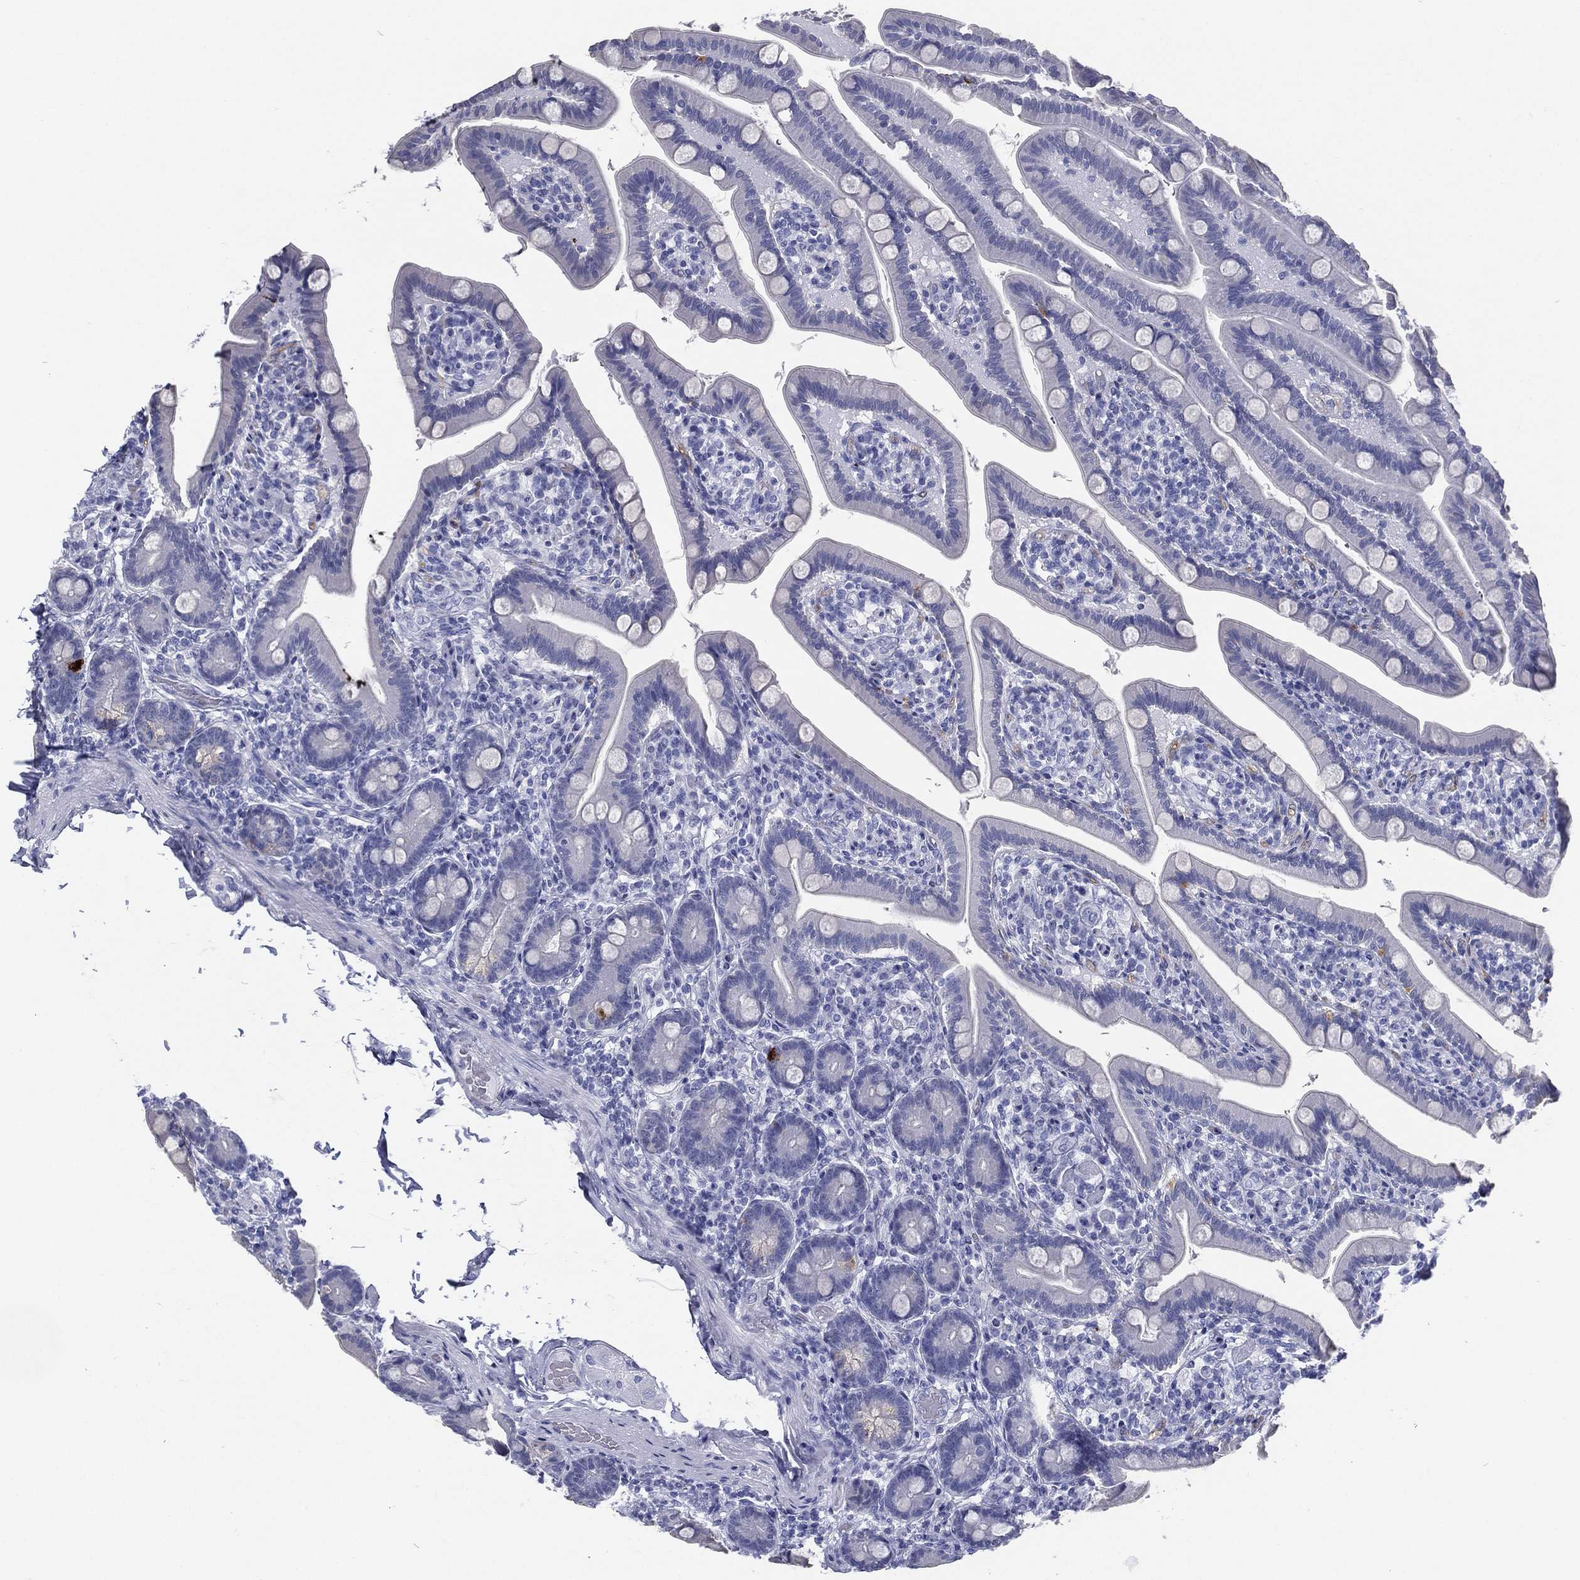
{"staining": {"intensity": "negative", "quantity": "none", "location": "none"}, "tissue": "small intestine", "cell_type": "Glandular cells", "image_type": "normal", "snomed": [{"axis": "morphology", "description": "Normal tissue, NOS"}, {"axis": "topography", "description": "Small intestine"}], "caption": "Unremarkable small intestine was stained to show a protein in brown. There is no significant staining in glandular cells. The staining was performed using DAB (3,3'-diaminobenzidine) to visualize the protein expression in brown, while the nuclei were stained in blue with hematoxylin (Magnification: 20x).", "gene": "RSPH4A", "patient": {"sex": "male", "age": 66}}